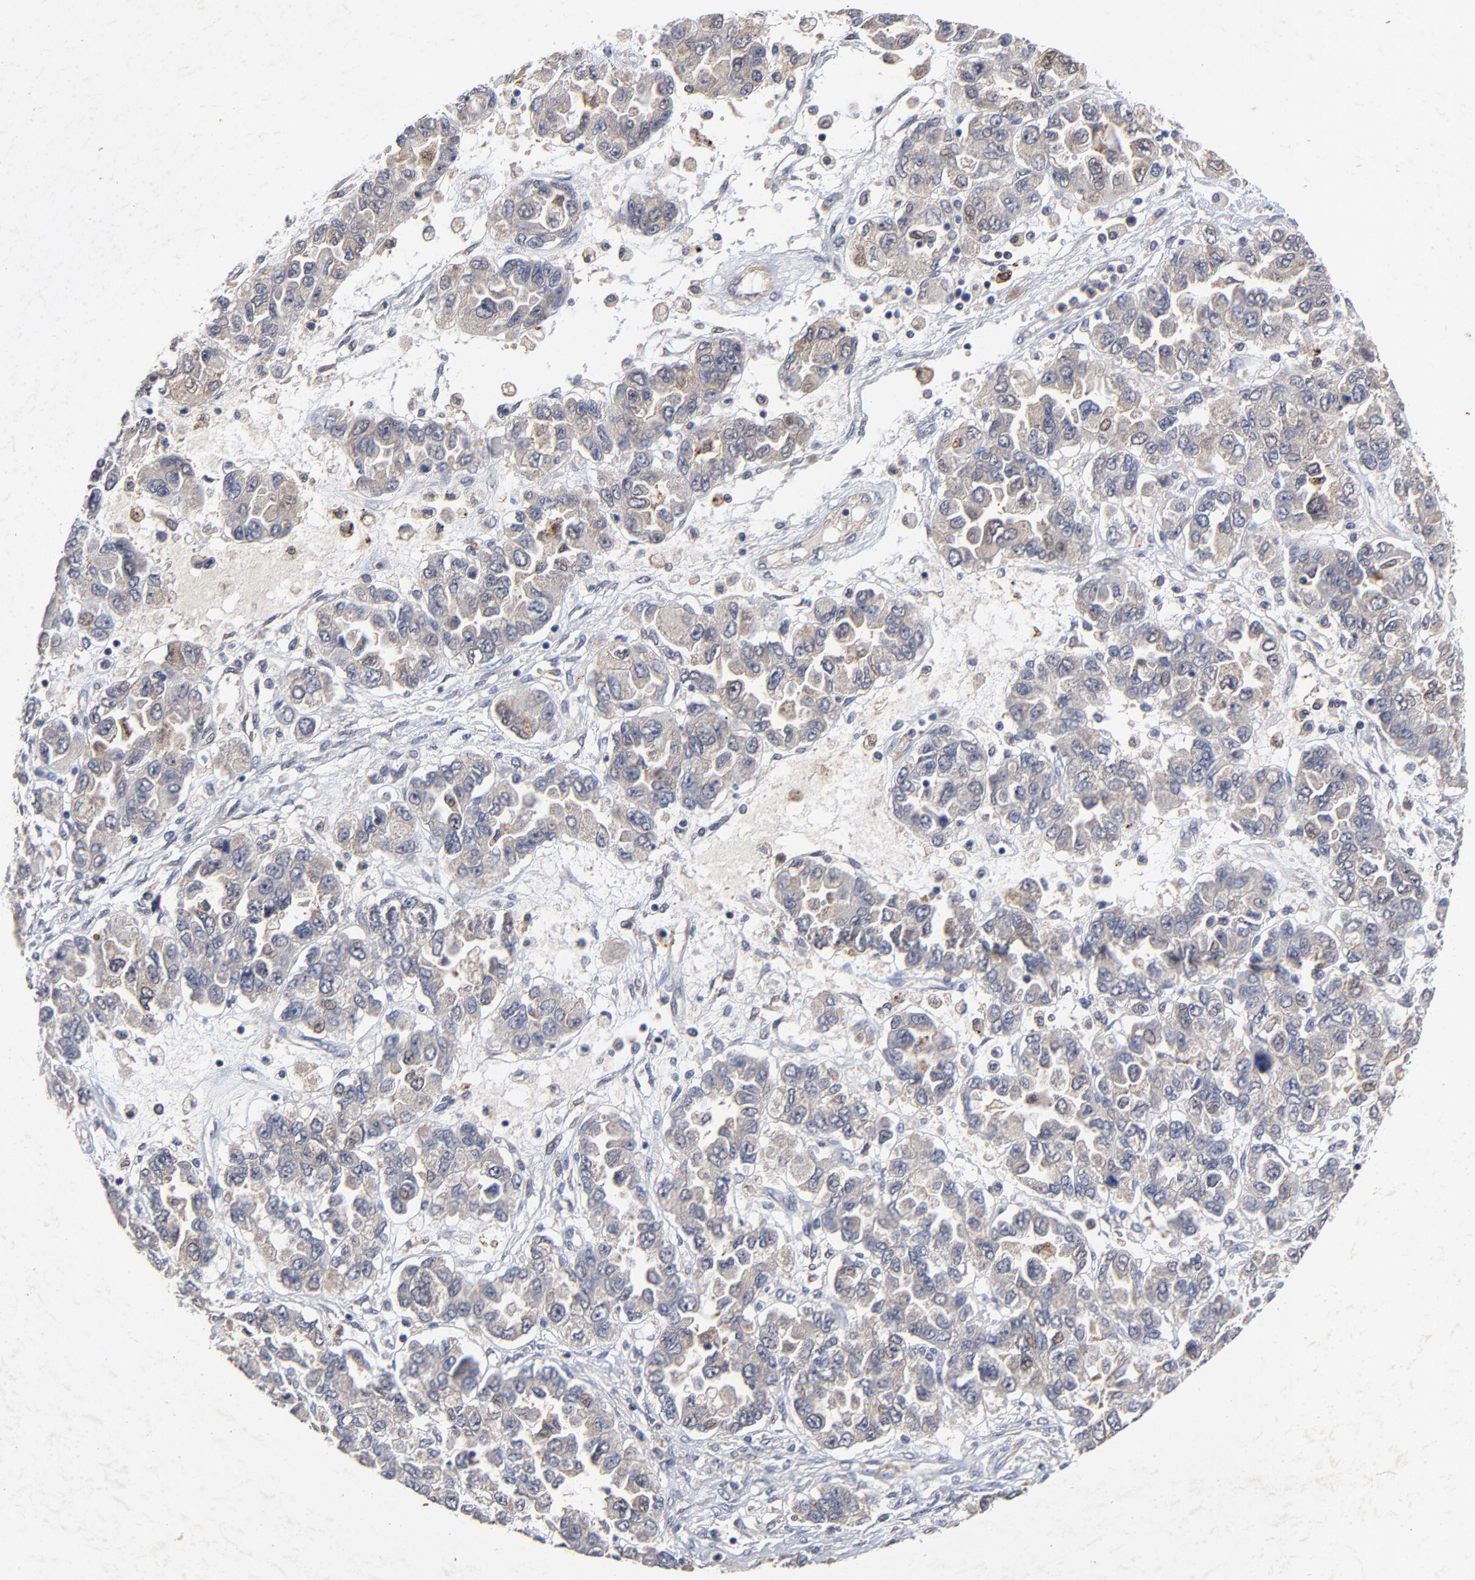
{"staining": {"intensity": "weak", "quantity": ">75%", "location": "cytoplasmic/membranous"}, "tissue": "ovarian cancer", "cell_type": "Tumor cells", "image_type": "cancer", "snomed": [{"axis": "morphology", "description": "Cystadenocarcinoma, serous, NOS"}, {"axis": "topography", "description": "Ovary"}], "caption": "Immunohistochemical staining of ovarian serous cystadenocarcinoma displays low levels of weak cytoplasmic/membranous protein expression in approximately >75% of tumor cells.", "gene": "LGALS3", "patient": {"sex": "female", "age": 84}}